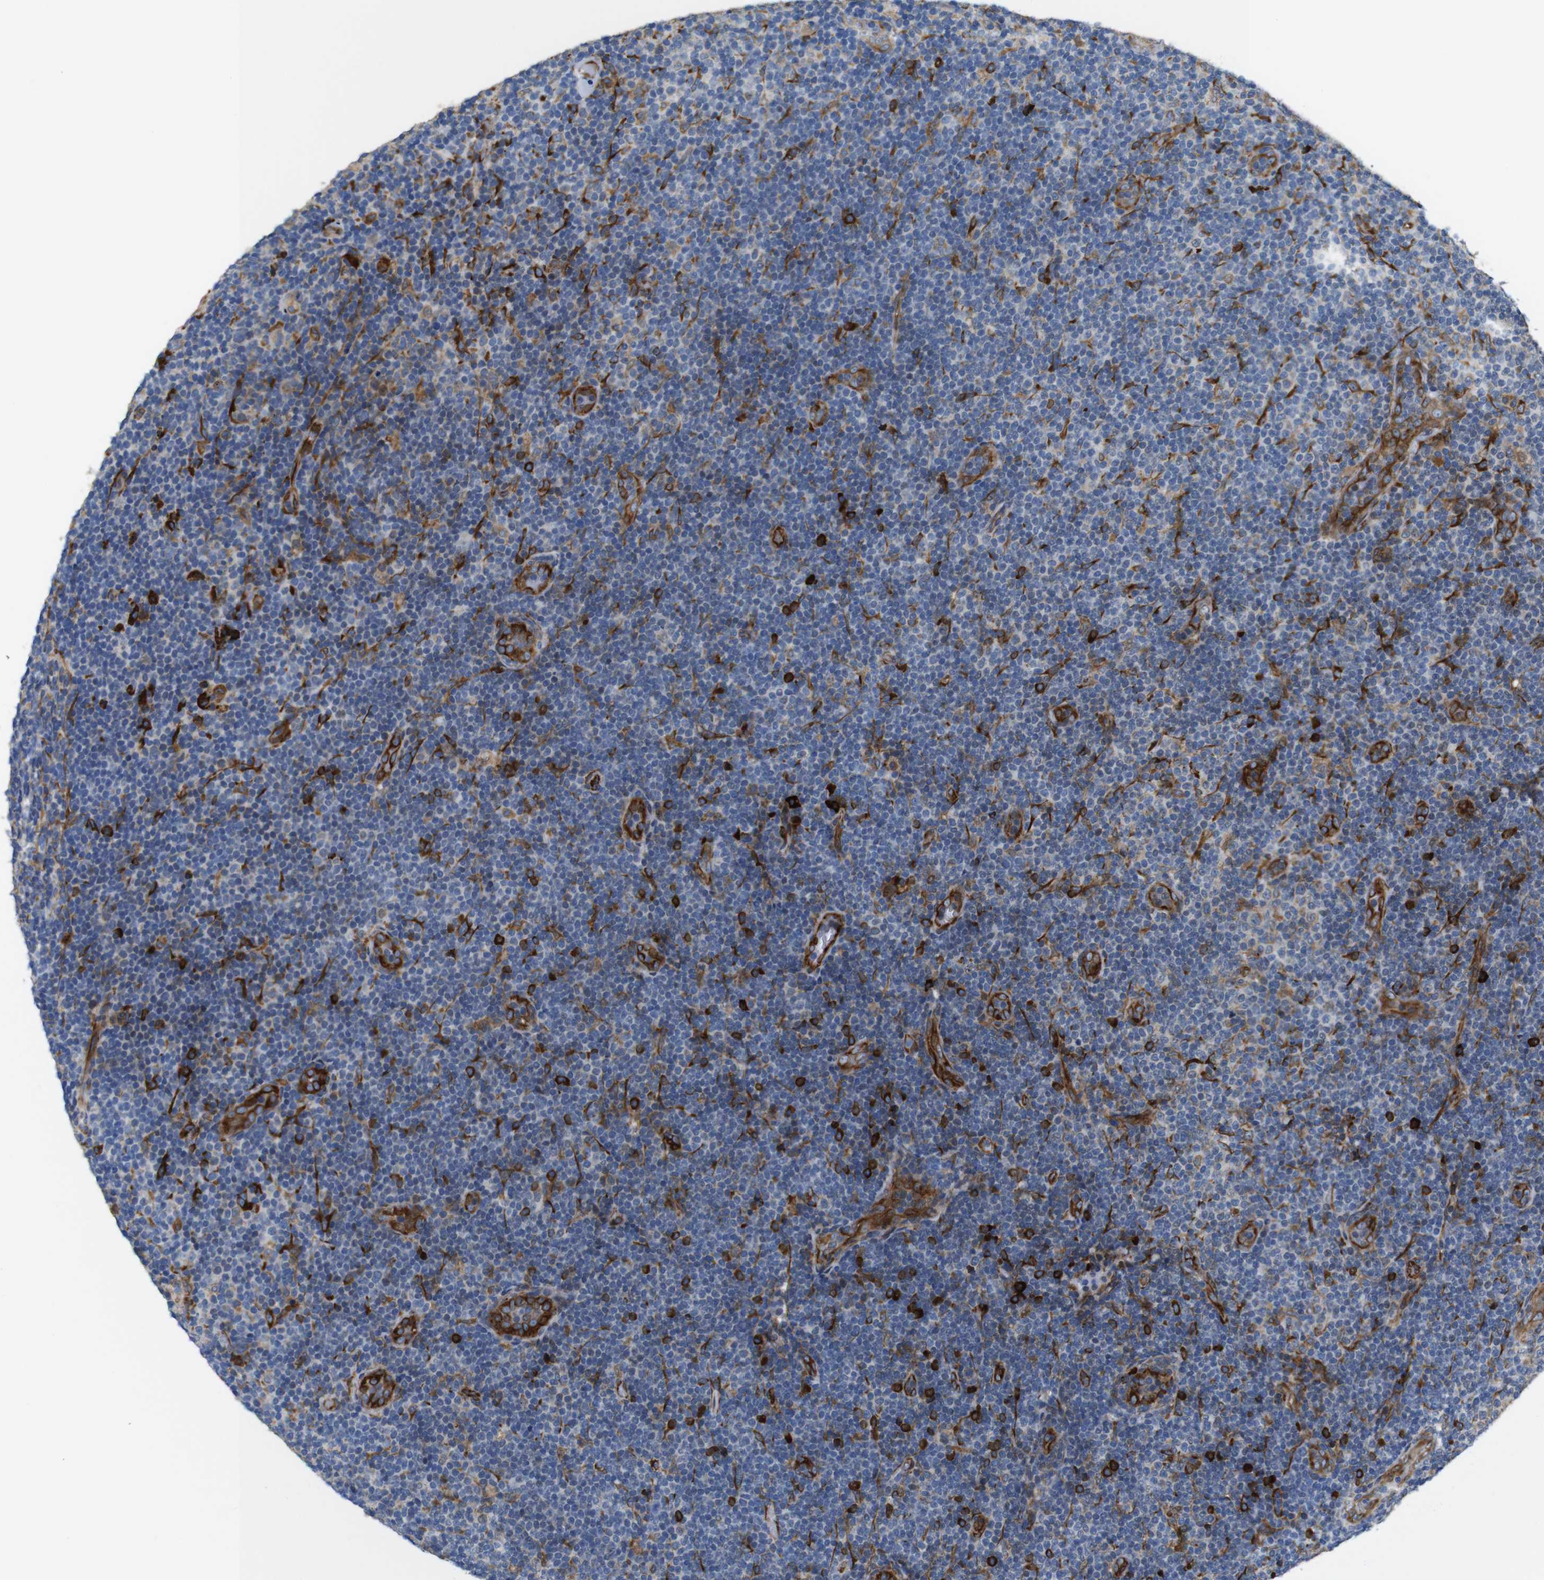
{"staining": {"intensity": "strong", "quantity": "<25%", "location": "cytoplasmic/membranous"}, "tissue": "lymphoma", "cell_type": "Tumor cells", "image_type": "cancer", "snomed": [{"axis": "morphology", "description": "Malignant lymphoma, non-Hodgkin's type, Low grade"}, {"axis": "topography", "description": "Lymph node"}], "caption": "DAB immunohistochemical staining of lymphoma demonstrates strong cytoplasmic/membranous protein expression in about <25% of tumor cells. The staining is performed using DAB brown chromogen to label protein expression. The nuclei are counter-stained blue using hematoxylin.", "gene": "UBE2G2", "patient": {"sex": "male", "age": 83}}